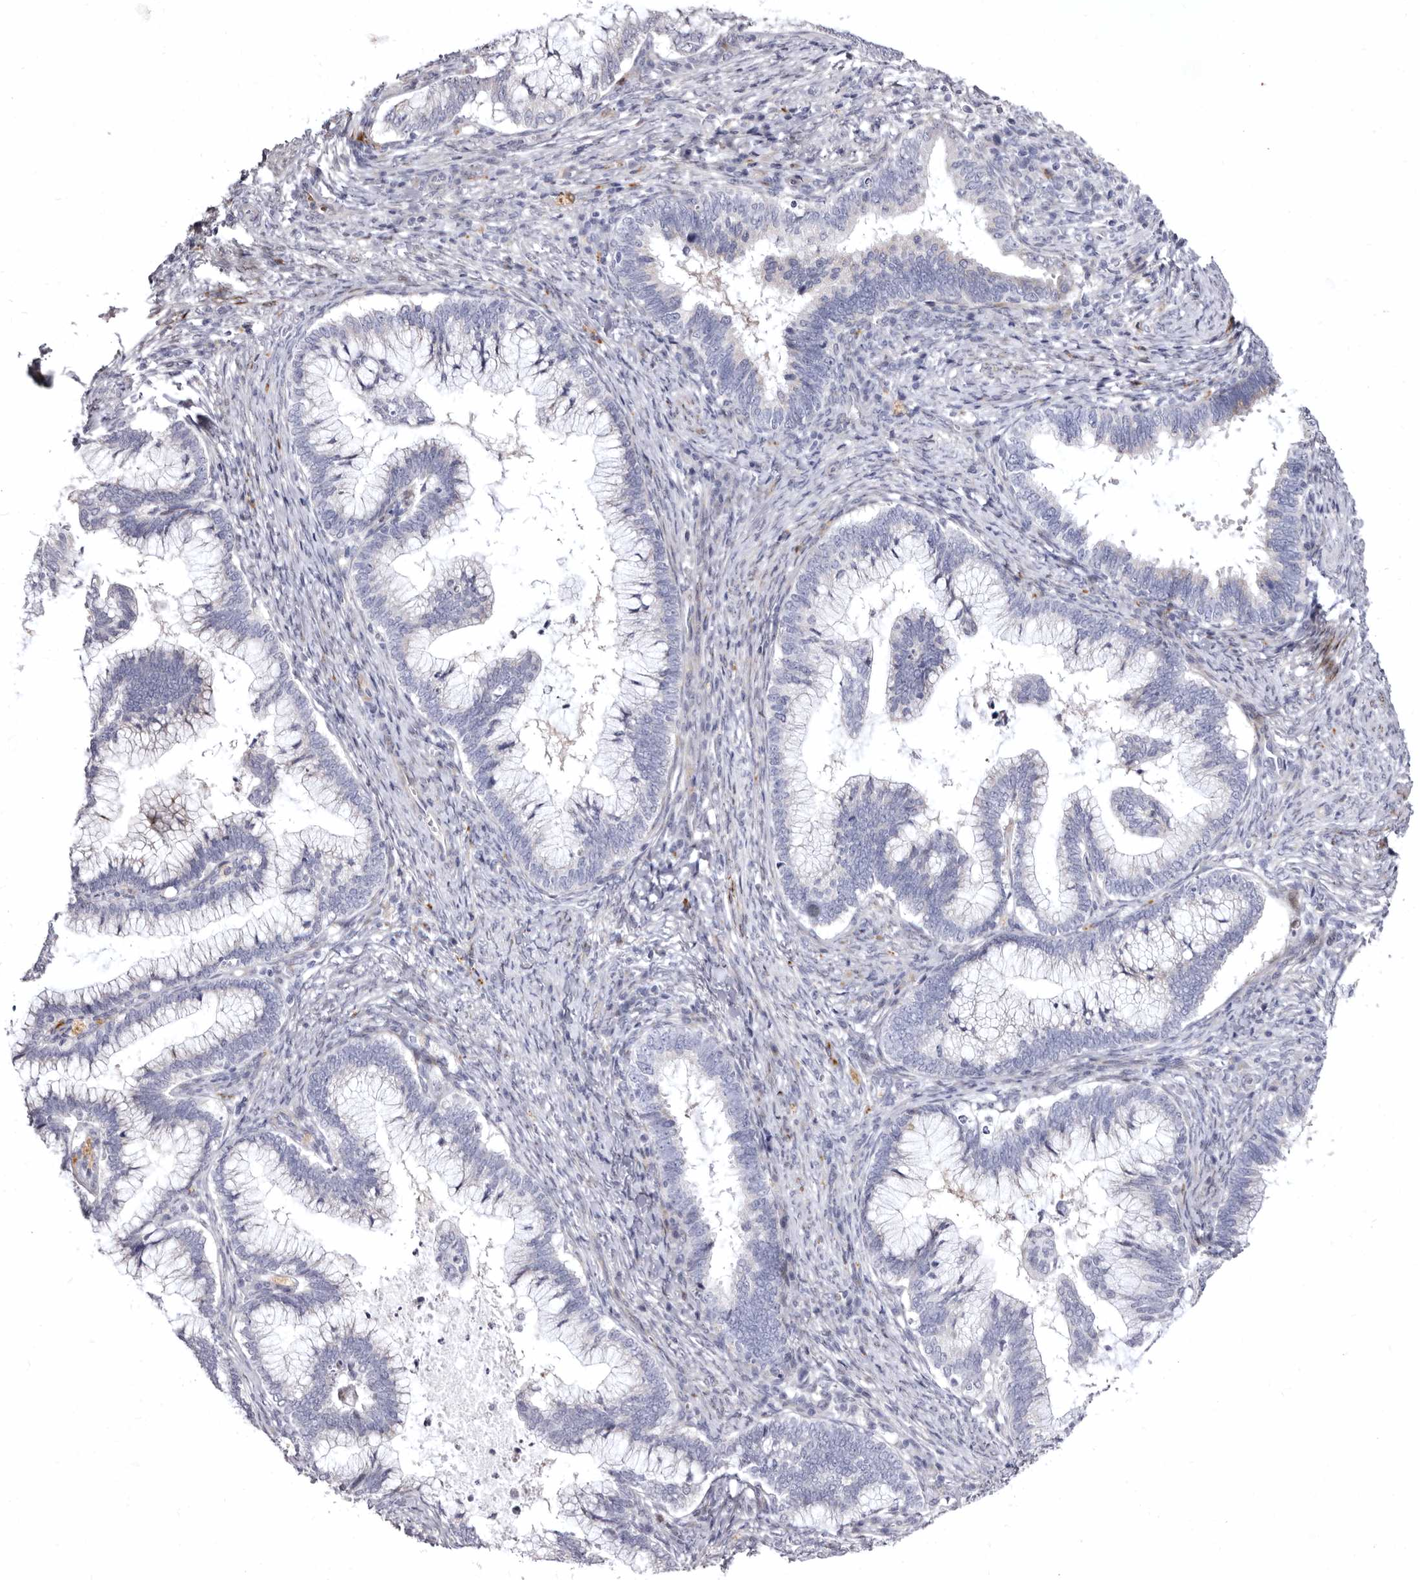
{"staining": {"intensity": "negative", "quantity": "none", "location": "none"}, "tissue": "cervical cancer", "cell_type": "Tumor cells", "image_type": "cancer", "snomed": [{"axis": "morphology", "description": "Adenocarcinoma, NOS"}, {"axis": "topography", "description": "Cervix"}], "caption": "This is an IHC micrograph of cervical cancer (adenocarcinoma). There is no expression in tumor cells.", "gene": "AIDA", "patient": {"sex": "female", "age": 36}}